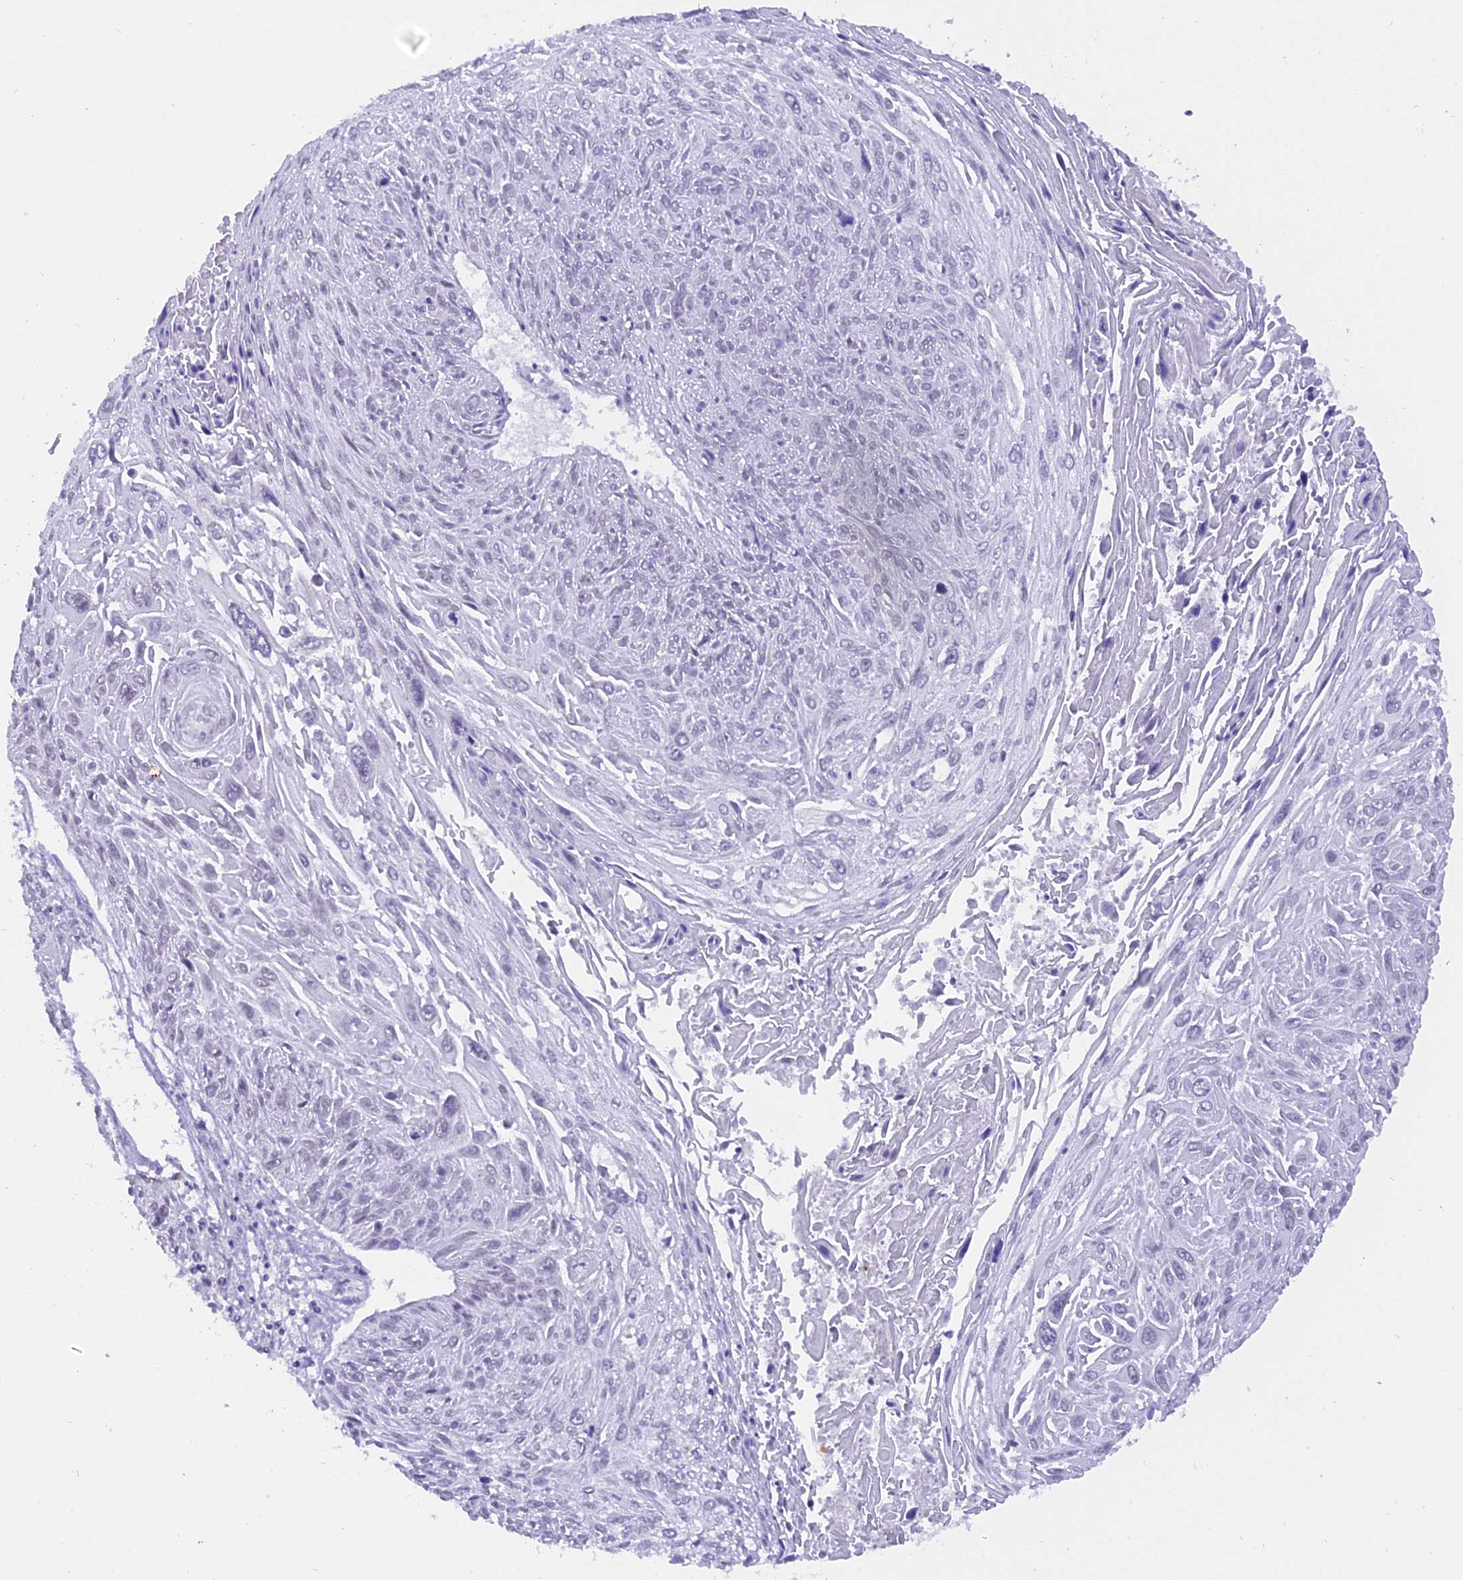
{"staining": {"intensity": "weak", "quantity": "<25%", "location": "nuclear"}, "tissue": "cervical cancer", "cell_type": "Tumor cells", "image_type": "cancer", "snomed": [{"axis": "morphology", "description": "Squamous cell carcinoma, NOS"}, {"axis": "topography", "description": "Cervix"}], "caption": "Immunohistochemistry (IHC) of cervical cancer demonstrates no expression in tumor cells. (Stains: DAB IHC with hematoxylin counter stain, Microscopy: brightfield microscopy at high magnification).", "gene": "AHSP", "patient": {"sex": "female", "age": 51}}